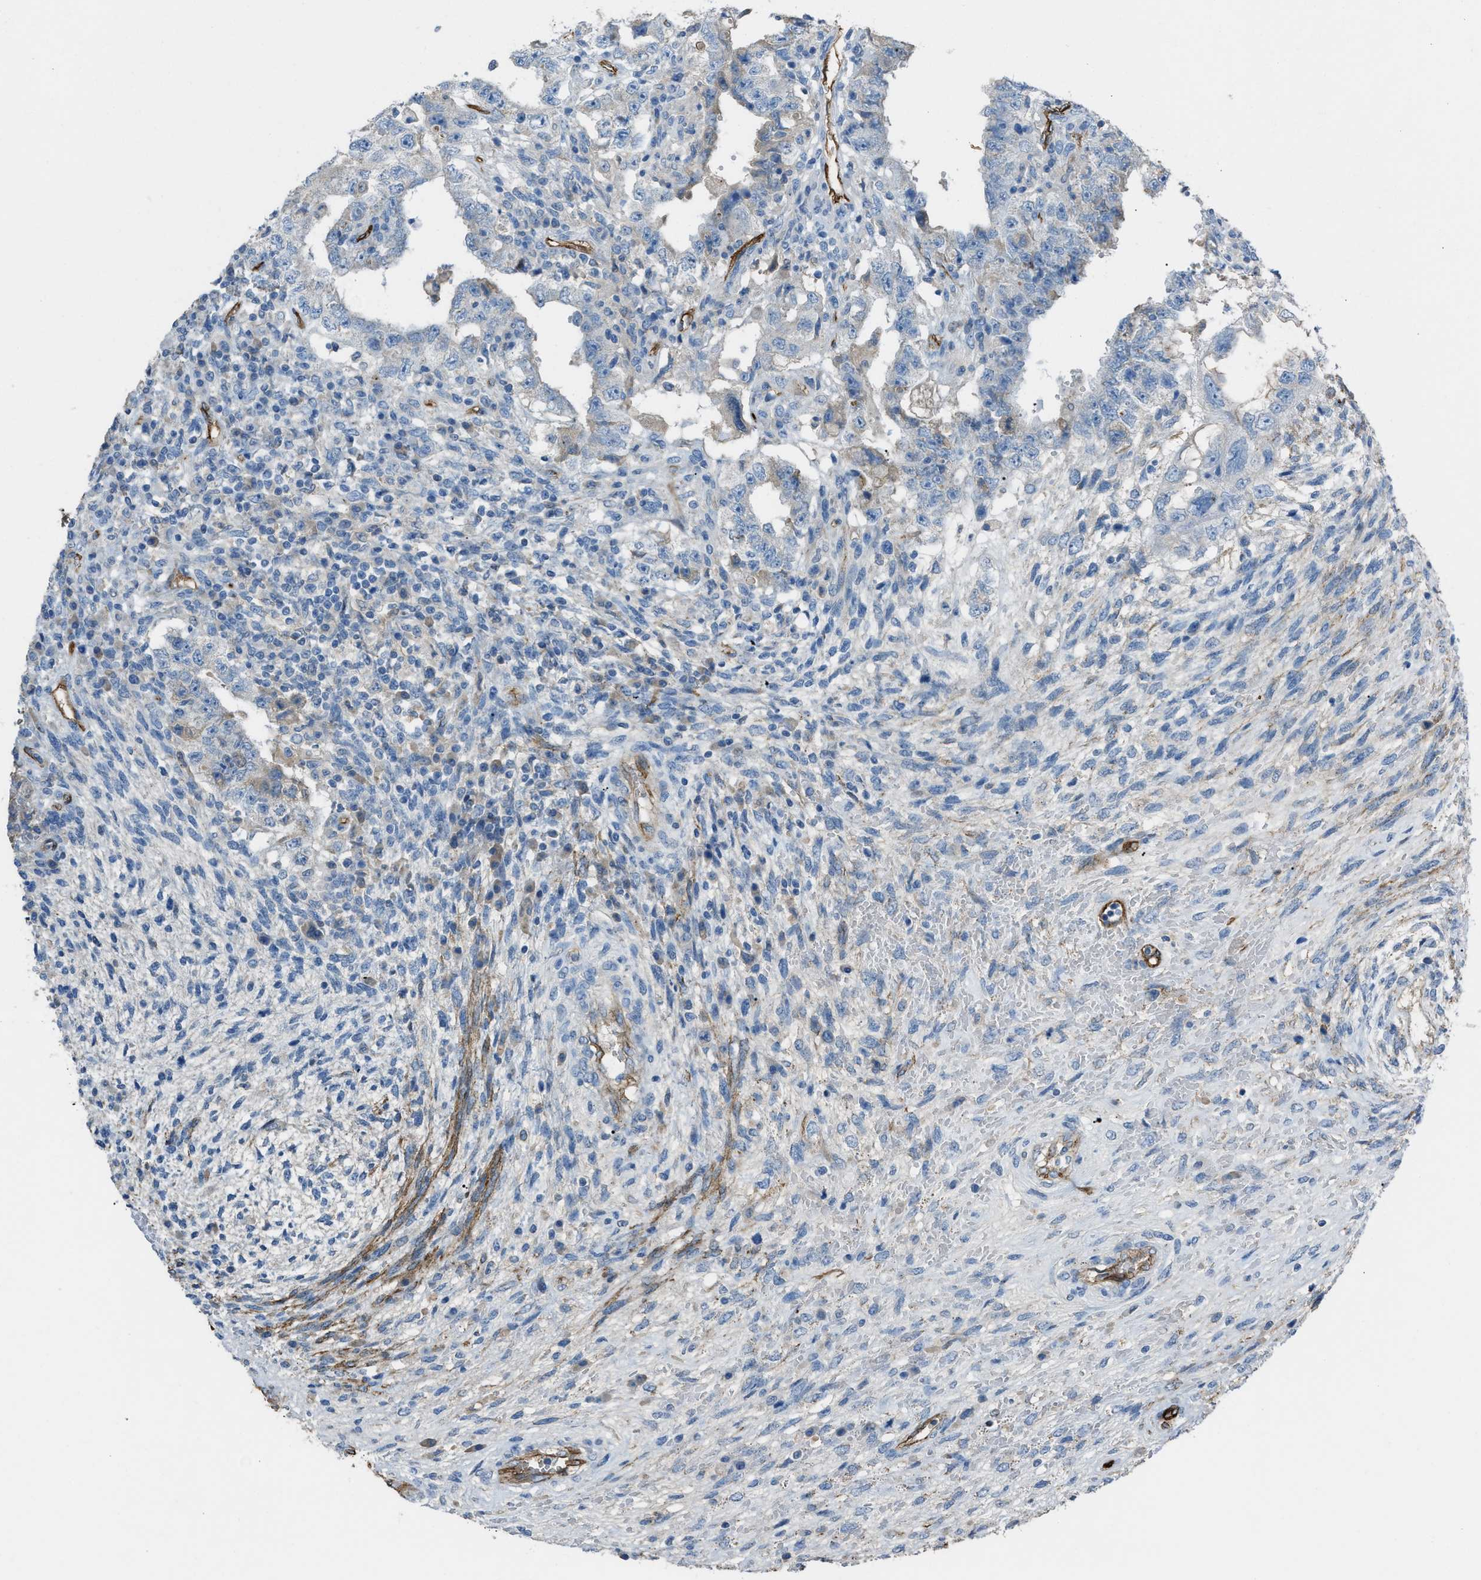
{"staining": {"intensity": "negative", "quantity": "none", "location": "none"}, "tissue": "testis cancer", "cell_type": "Tumor cells", "image_type": "cancer", "snomed": [{"axis": "morphology", "description": "Carcinoma, Embryonal, NOS"}, {"axis": "topography", "description": "Testis"}], "caption": "The immunohistochemistry micrograph has no significant expression in tumor cells of testis embryonal carcinoma tissue.", "gene": "SLC22A15", "patient": {"sex": "male", "age": 26}}